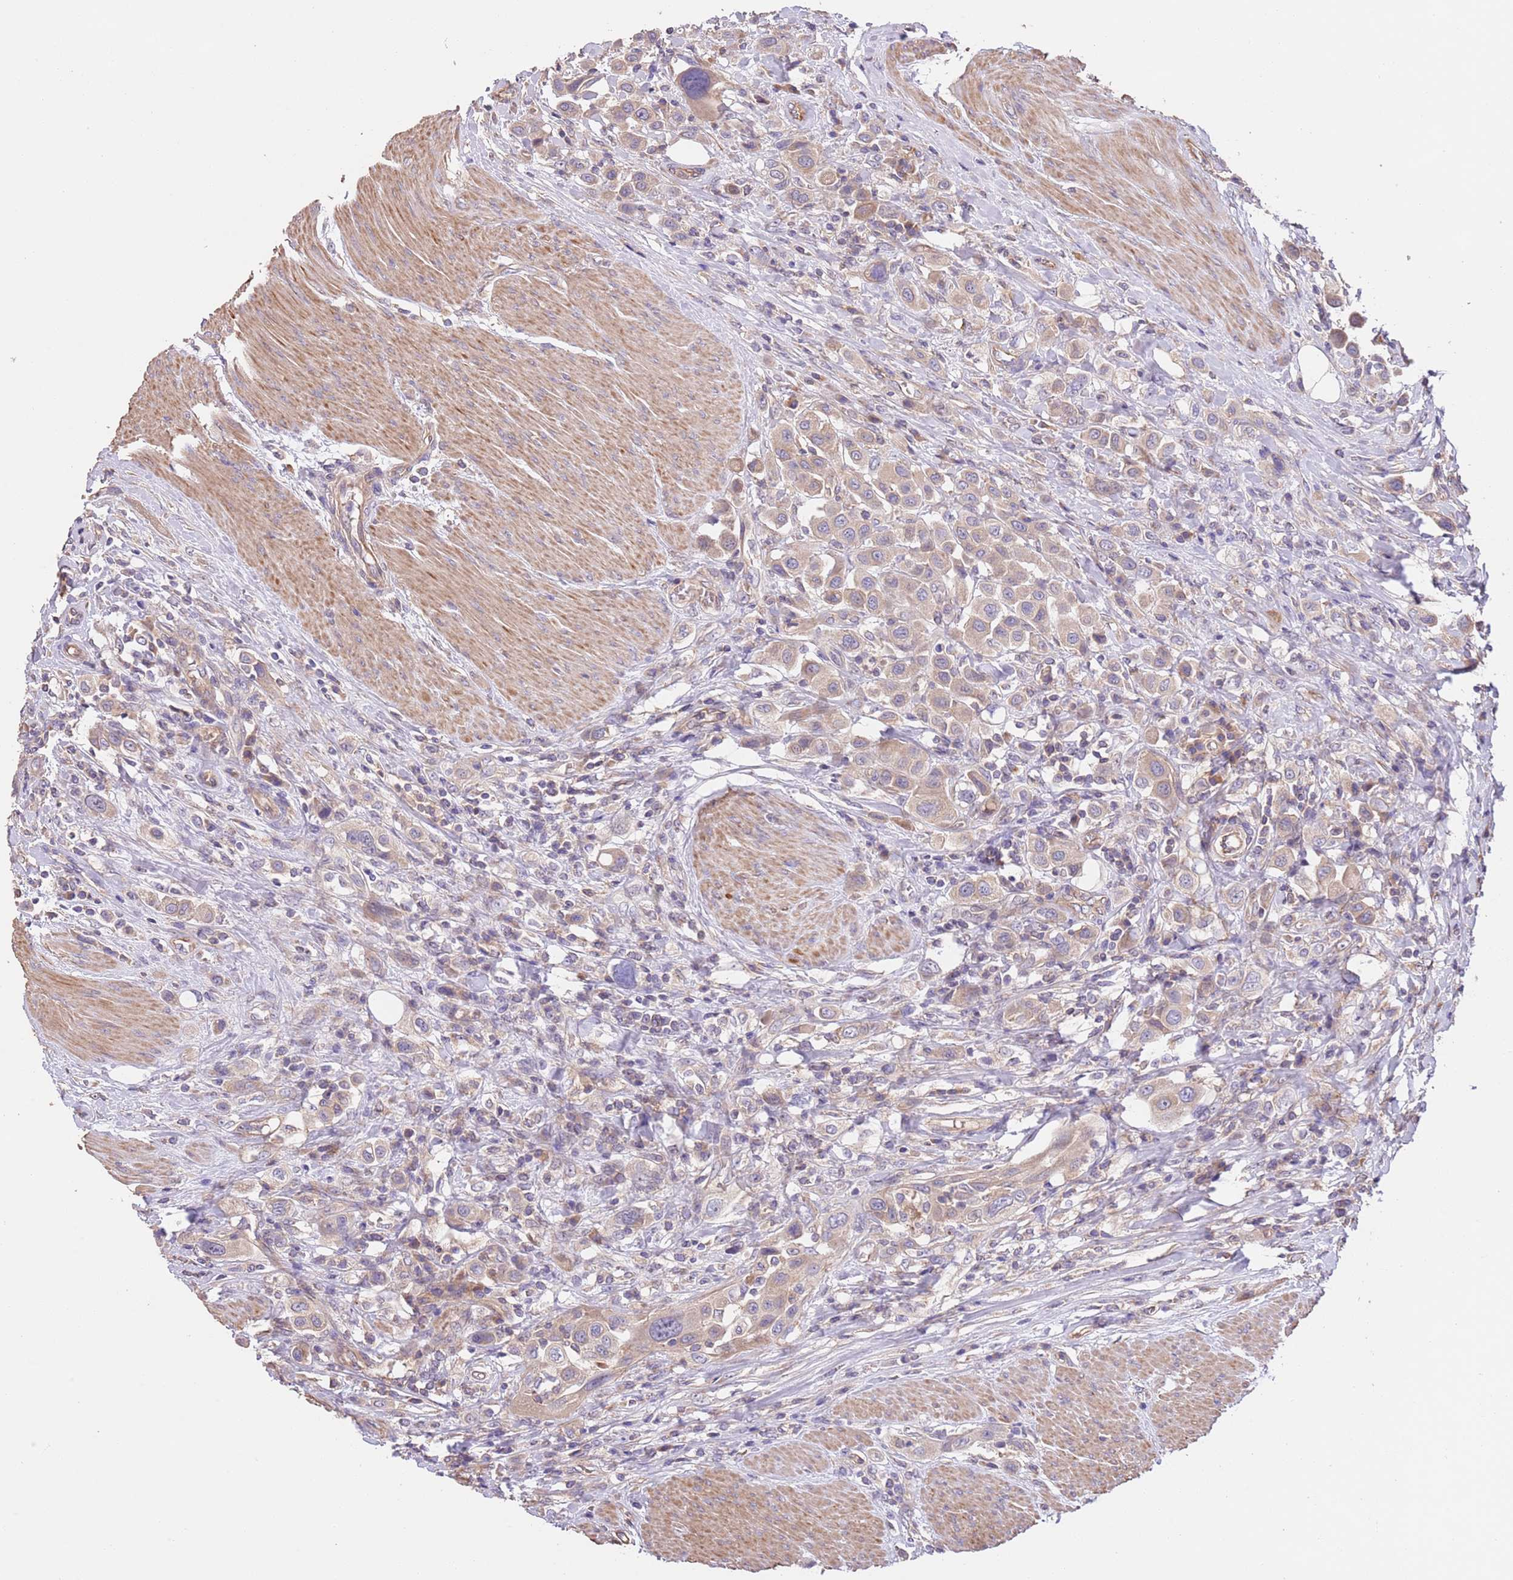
{"staining": {"intensity": "weak", "quantity": ">75%", "location": "cytoplasmic/membranous"}, "tissue": "urothelial cancer", "cell_type": "Tumor cells", "image_type": "cancer", "snomed": [{"axis": "morphology", "description": "Urothelial carcinoma, High grade"}, {"axis": "topography", "description": "Urinary bladder"}], "caption": "This image reveals IHC staining of human urothelial cancer, with low weak cytoplasmic/membranous staining in about >75% of tumor cells.", "gene": "FAM89B", "patient": {"sex": "male", "age": 50}}